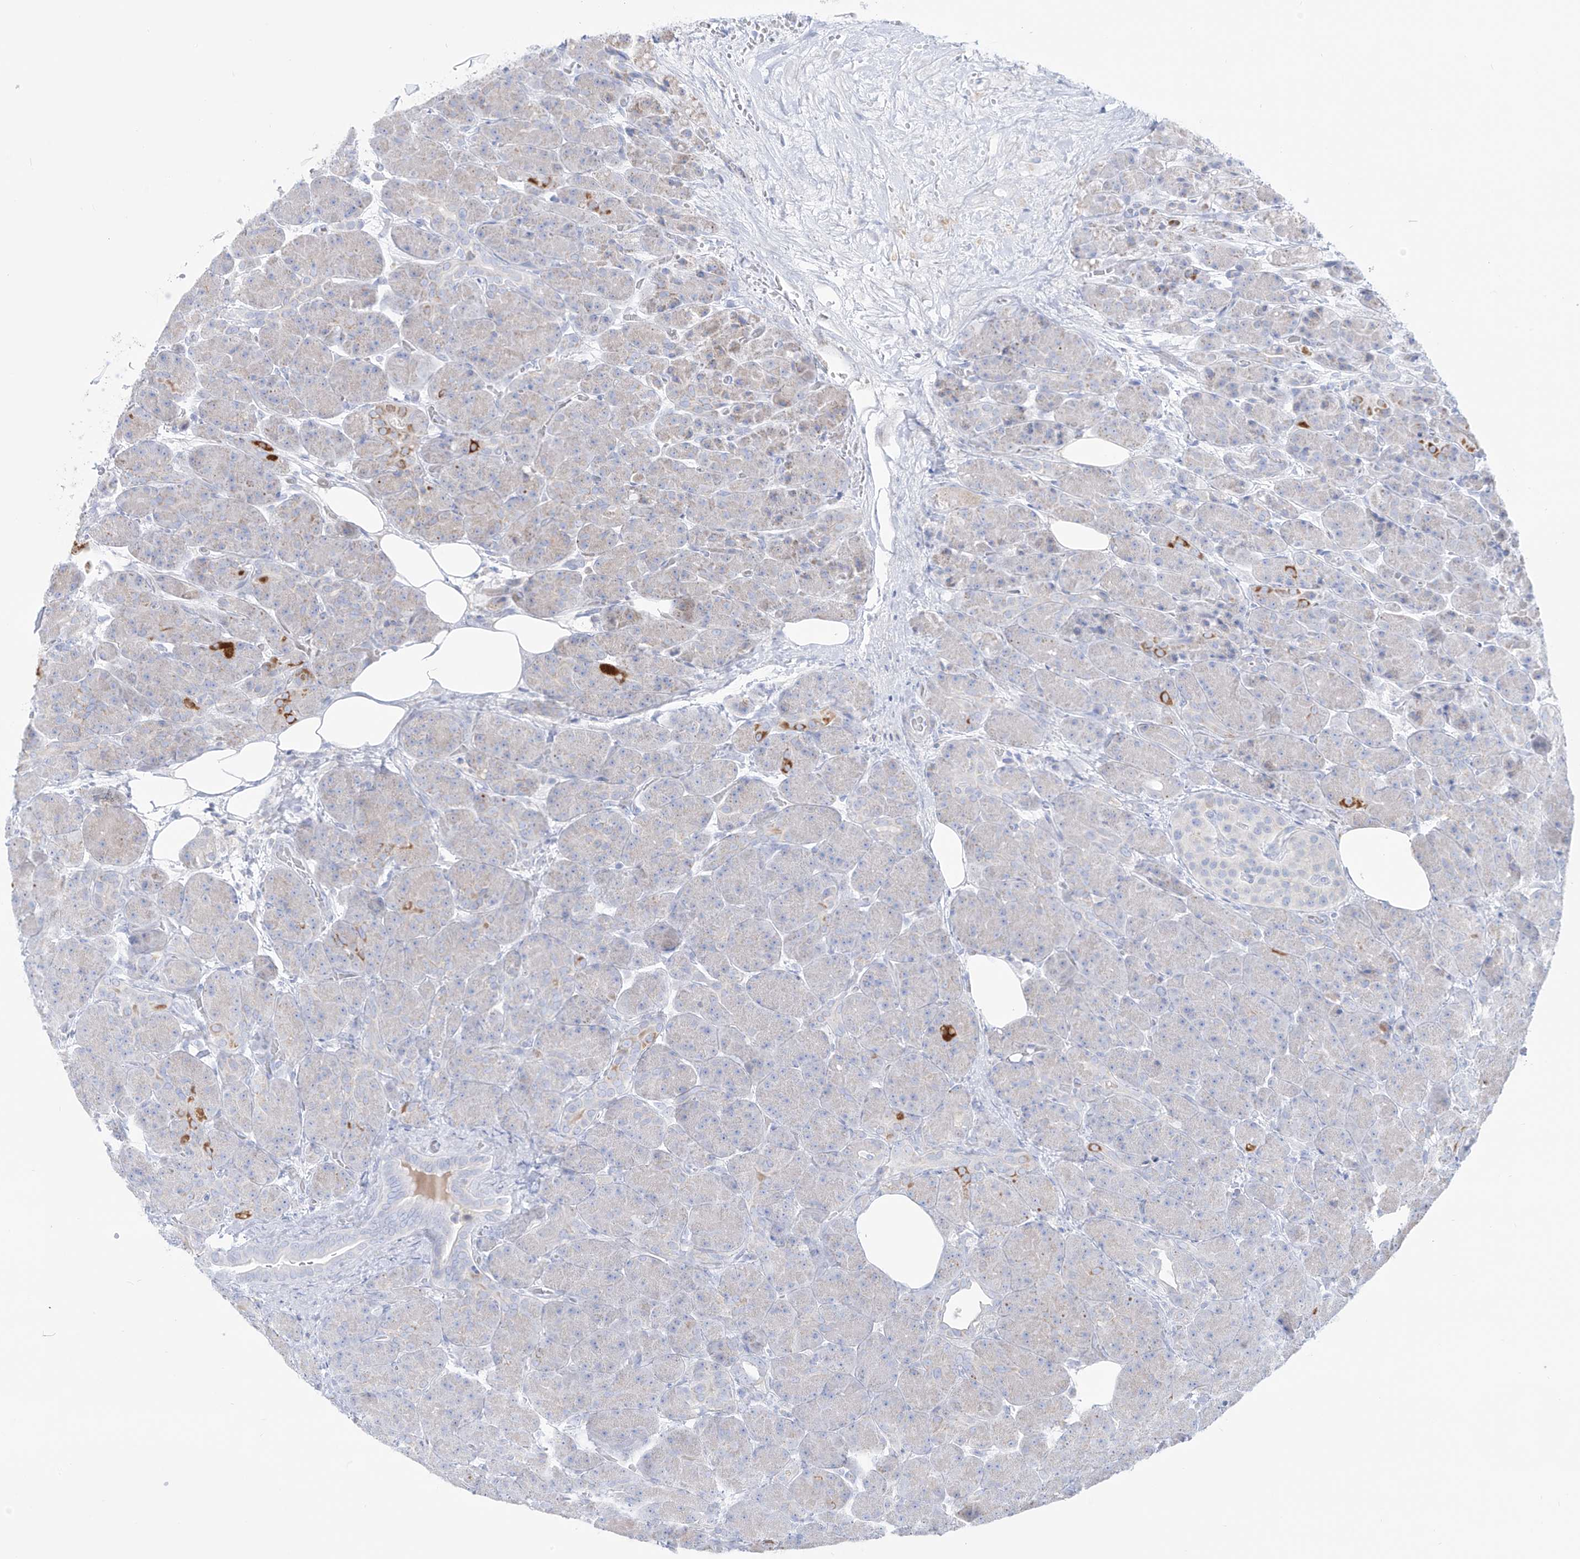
{"staining": {"intensity": "moderate", "quantity": "<25%", "location": "cytoplasmic/membranous"}, "tissue": "pancreas", "cell_type": "Exocrine glandular cells", "image_type": "normal", "snomed": [{"axis": "morphology", "description": "Normal tissue, NOS"}, {"axis": "topography", "description": "Pancreas"}], "caption": "IHC photomicrograph of normal pancreas: human pancreas stained using IHC demonstrates low levels of moderate protein expression localized specifically in the cytoplasmic/membranous of exocrine glandular cells, appearing as a cytoplasmic/membranous brown color.", "gene": "SLC26A3", "patient": {"sex": "male", "age": 63}}